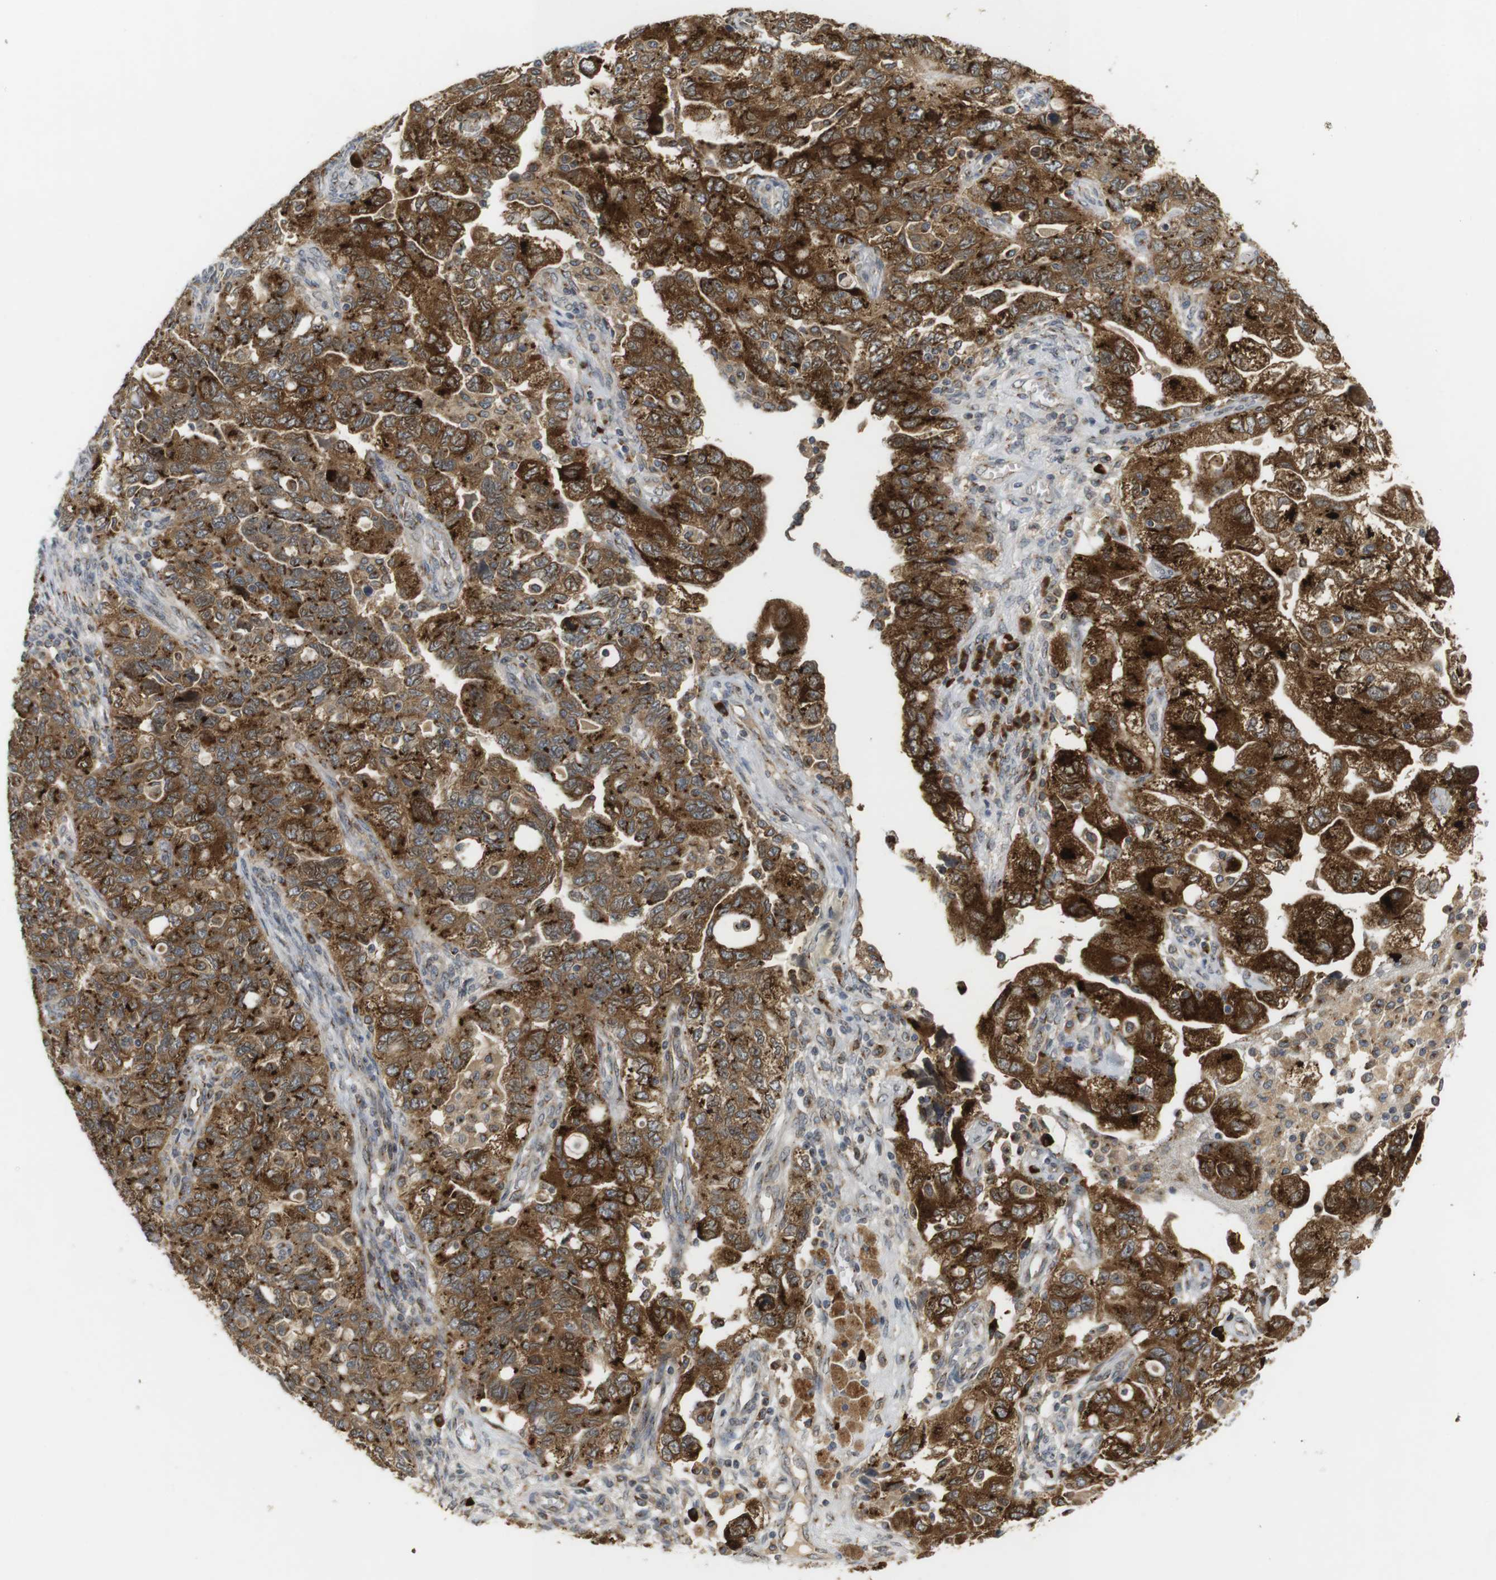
{"staining": {"intensity": "strong", "quantity": ">75%", "location": "cytoplasmic/membranous"}, "tissue": "ovarian cancer", "cell_type": "Tumor cells", "image_type": "cancer", "snomed": [{"axis": "morphology", "description": "Carcinoma, NOS"}, {"axis": "morphology", "description": "Cystadenocarcinoma, serous, NOS"}, {"axis": "topography", "description": "Ovary"}], "caption": "Immunohistochemical staining of human ovarian cancer exhibits strong cytoplasmic/membranous protein expression in about >75% of tumor cells. The staining is performed using DAB (3,3'-diaminobenzidine) brown chromogen to label protein expression. The nuclei are counter-stained blue using hematoxylin.", "gene": "ZFPL1", "patient": {"sex": "female", "age": 69}}